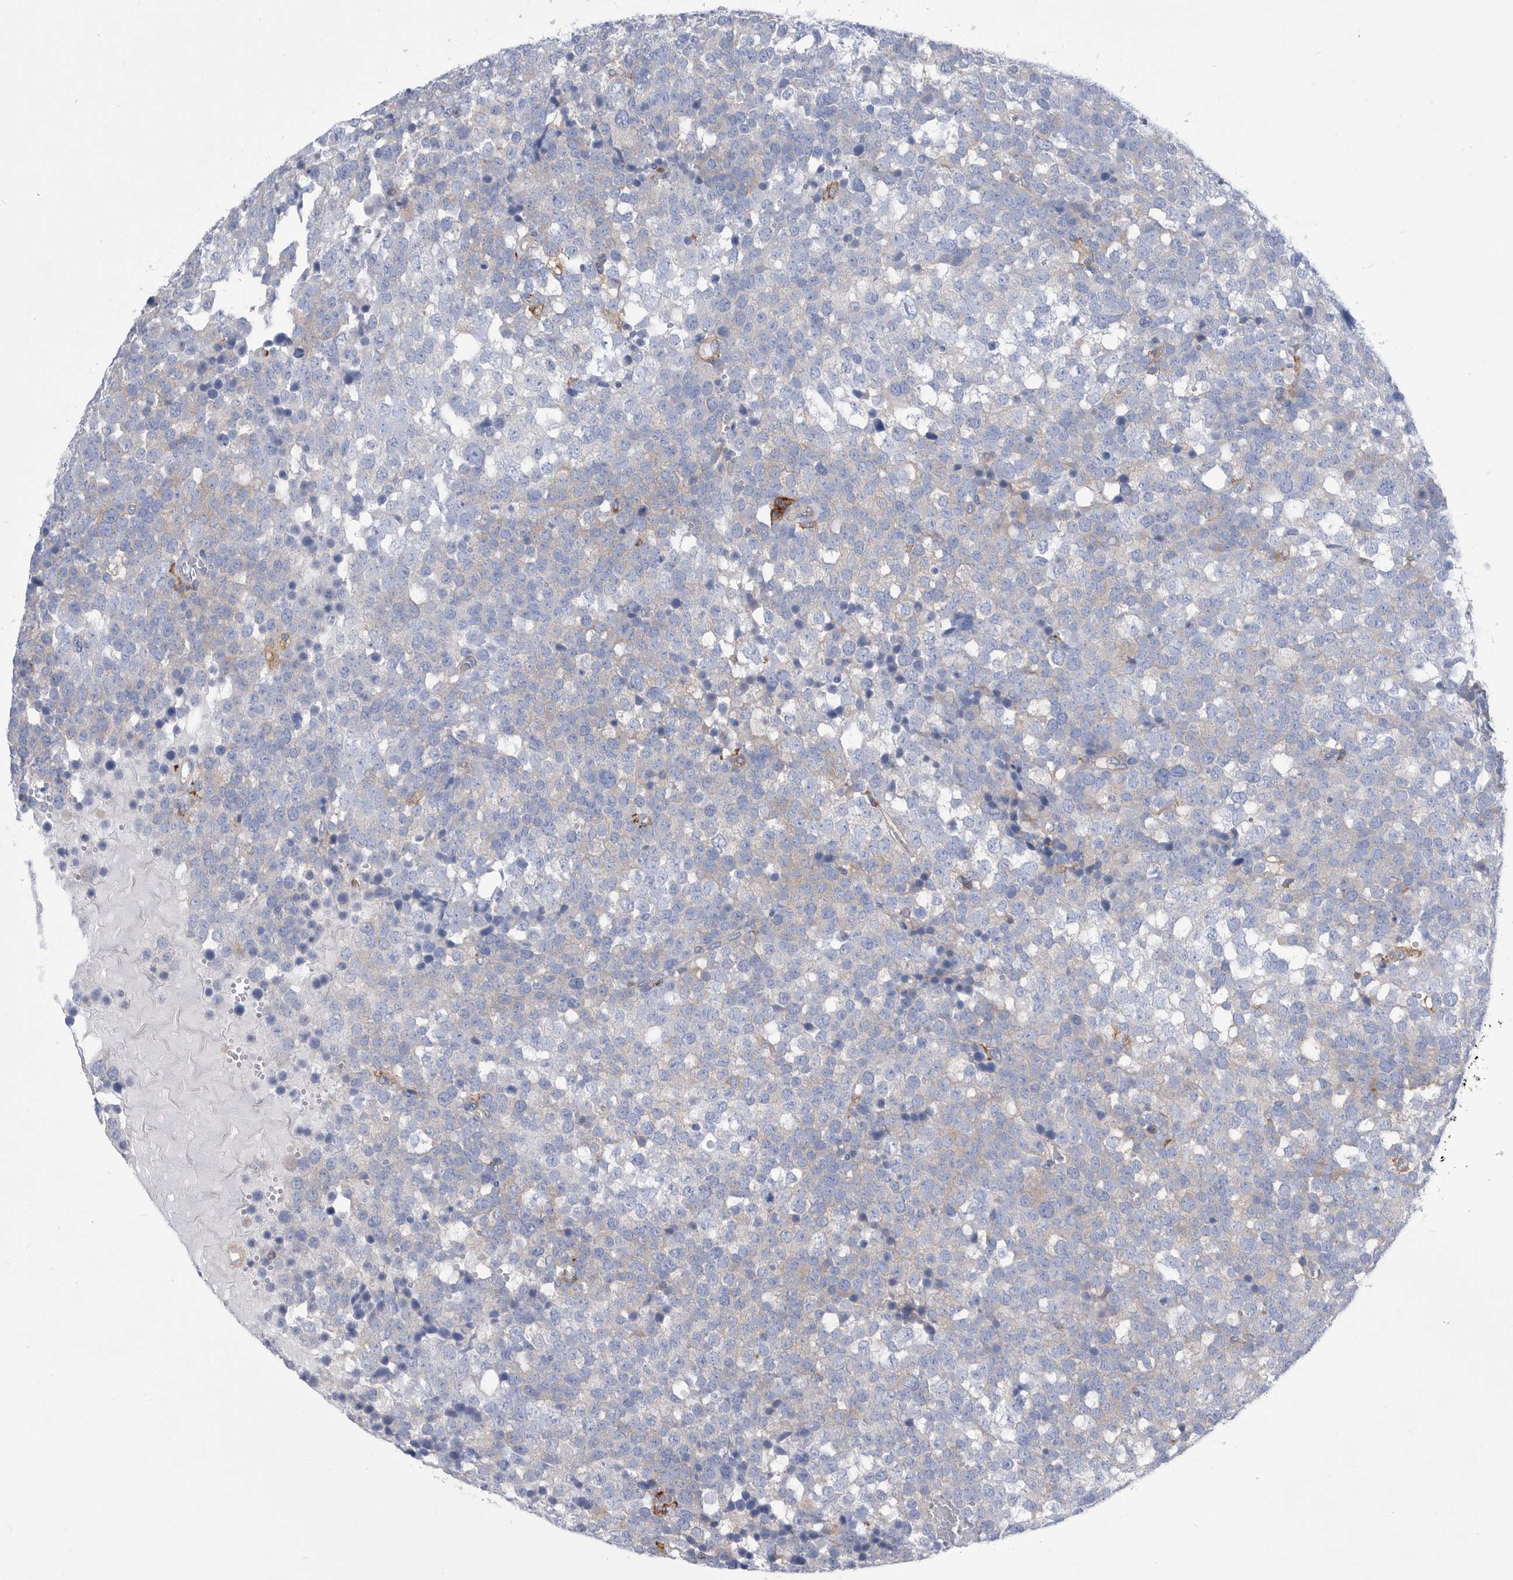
{"staining": {"intensity": "negative", "quantity": "none", "location": "none"}, "tissue": "testis cancer", "cell_type": "Tumor cells", "image_type": "cancer", "snomed": [{"axis": "morphology", "description": "Seminoma, NOS"}, {"axis": "topography", "description": "Testis"}], "caption": "Photomicrograph shows no protein staining in tumor cells of testis cancer (seminoma) tissue.", "gene": "SMG7", "patient": {"sex": "male", "age": 71}}